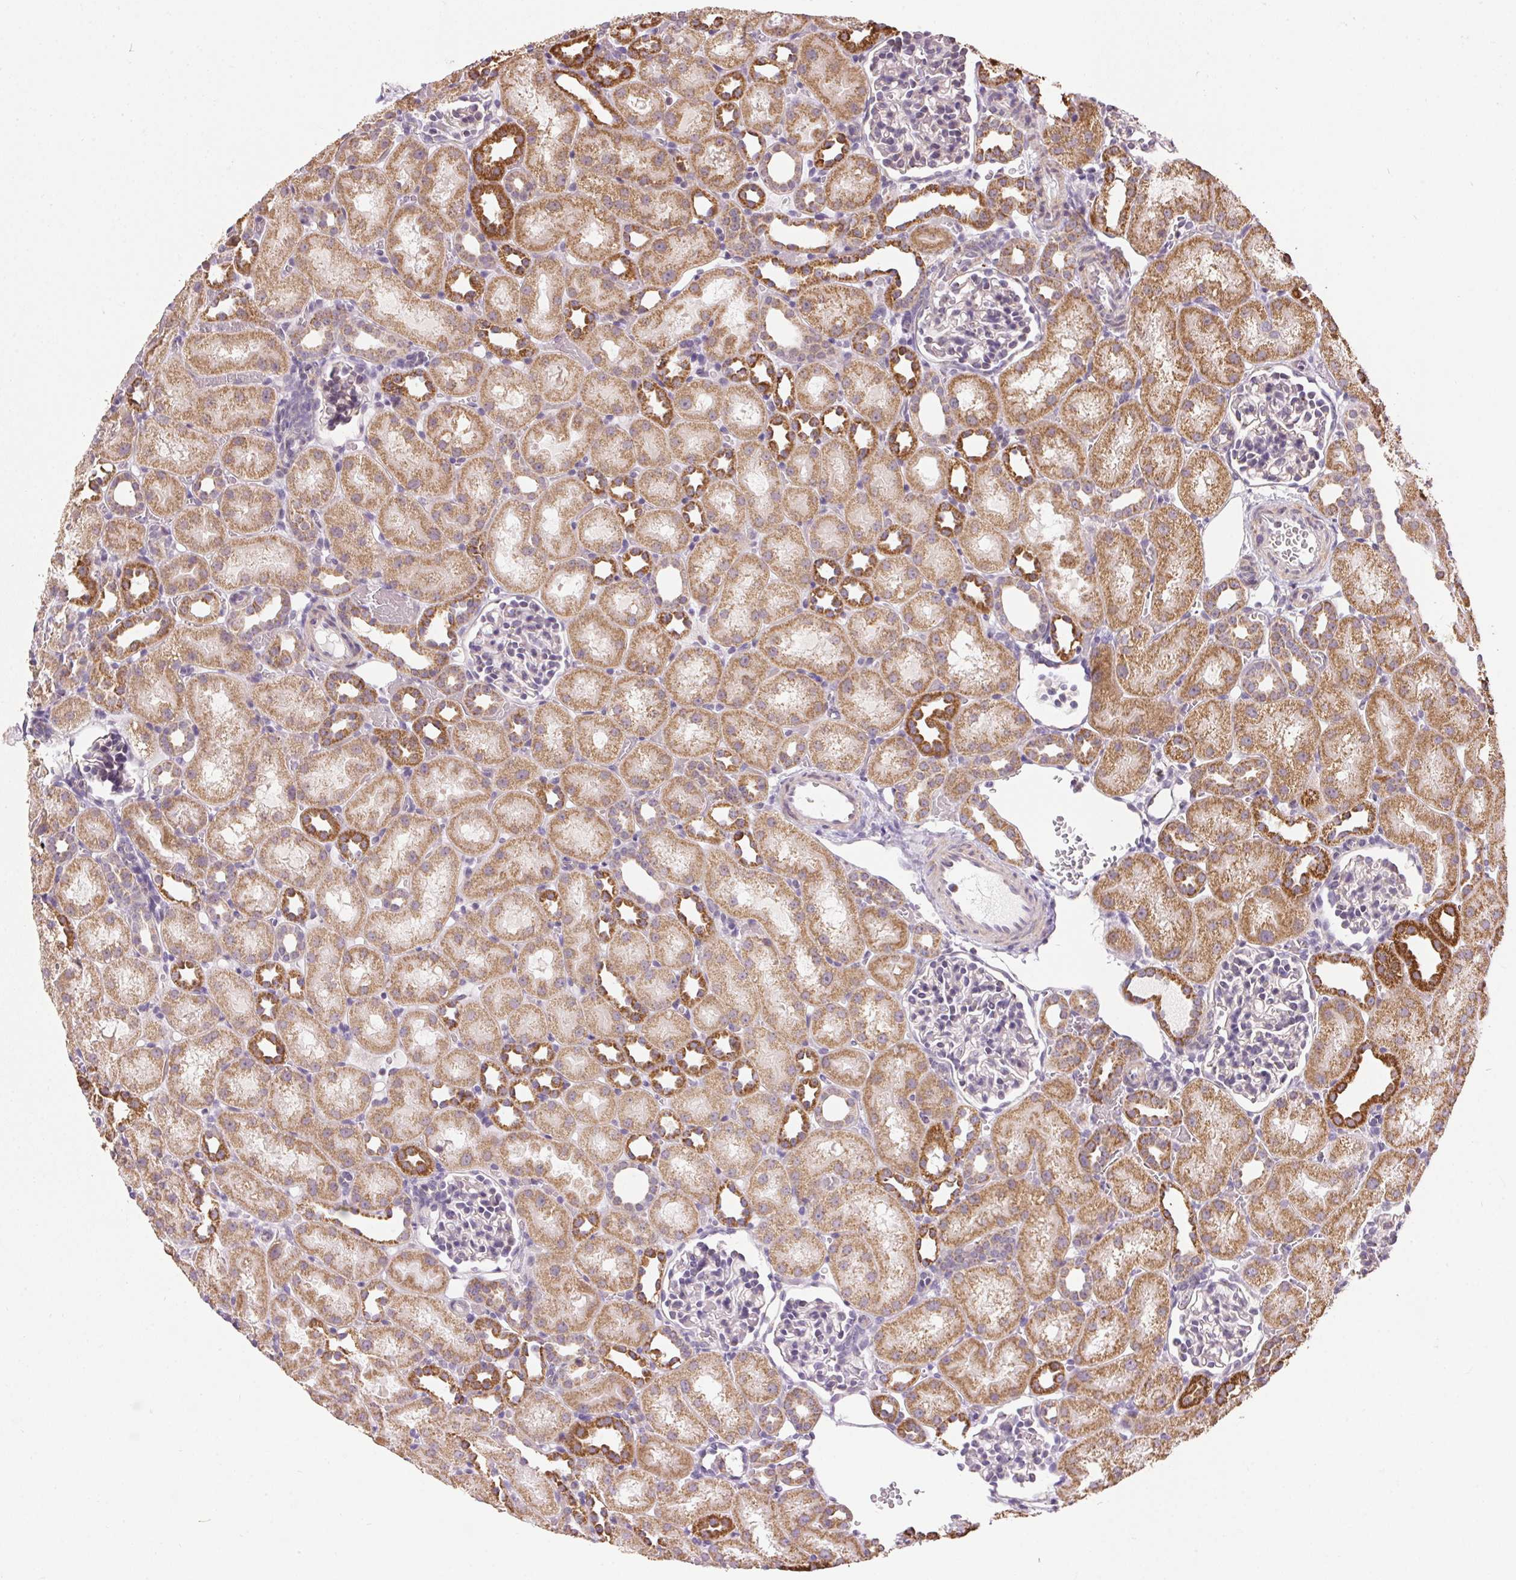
{"staining": {"intensity": "weak", "quantity": "25%-75%", "location": "cytoplasmic/membranous"}, "tissue": "kidney", "cell_type": "Cells in glomeruli", "image_type": "normal", "snomed": [{"axis": "morphology", "description": "Normal tissue, NOS"}, {"axis": "topography", "description": "Kidney"}], "caption": "Immunohistochemistry (DAB (3,3'-diaminobenzidine)) staining of normal kidney demonstrates weak cytoplasmic/membranous protein expression in approximately 25%-75% of cells in glomeruli. Nuclei are stained in blue.", "gene": "MAPK11", "patient": {"sex": "male", "age": 1}}